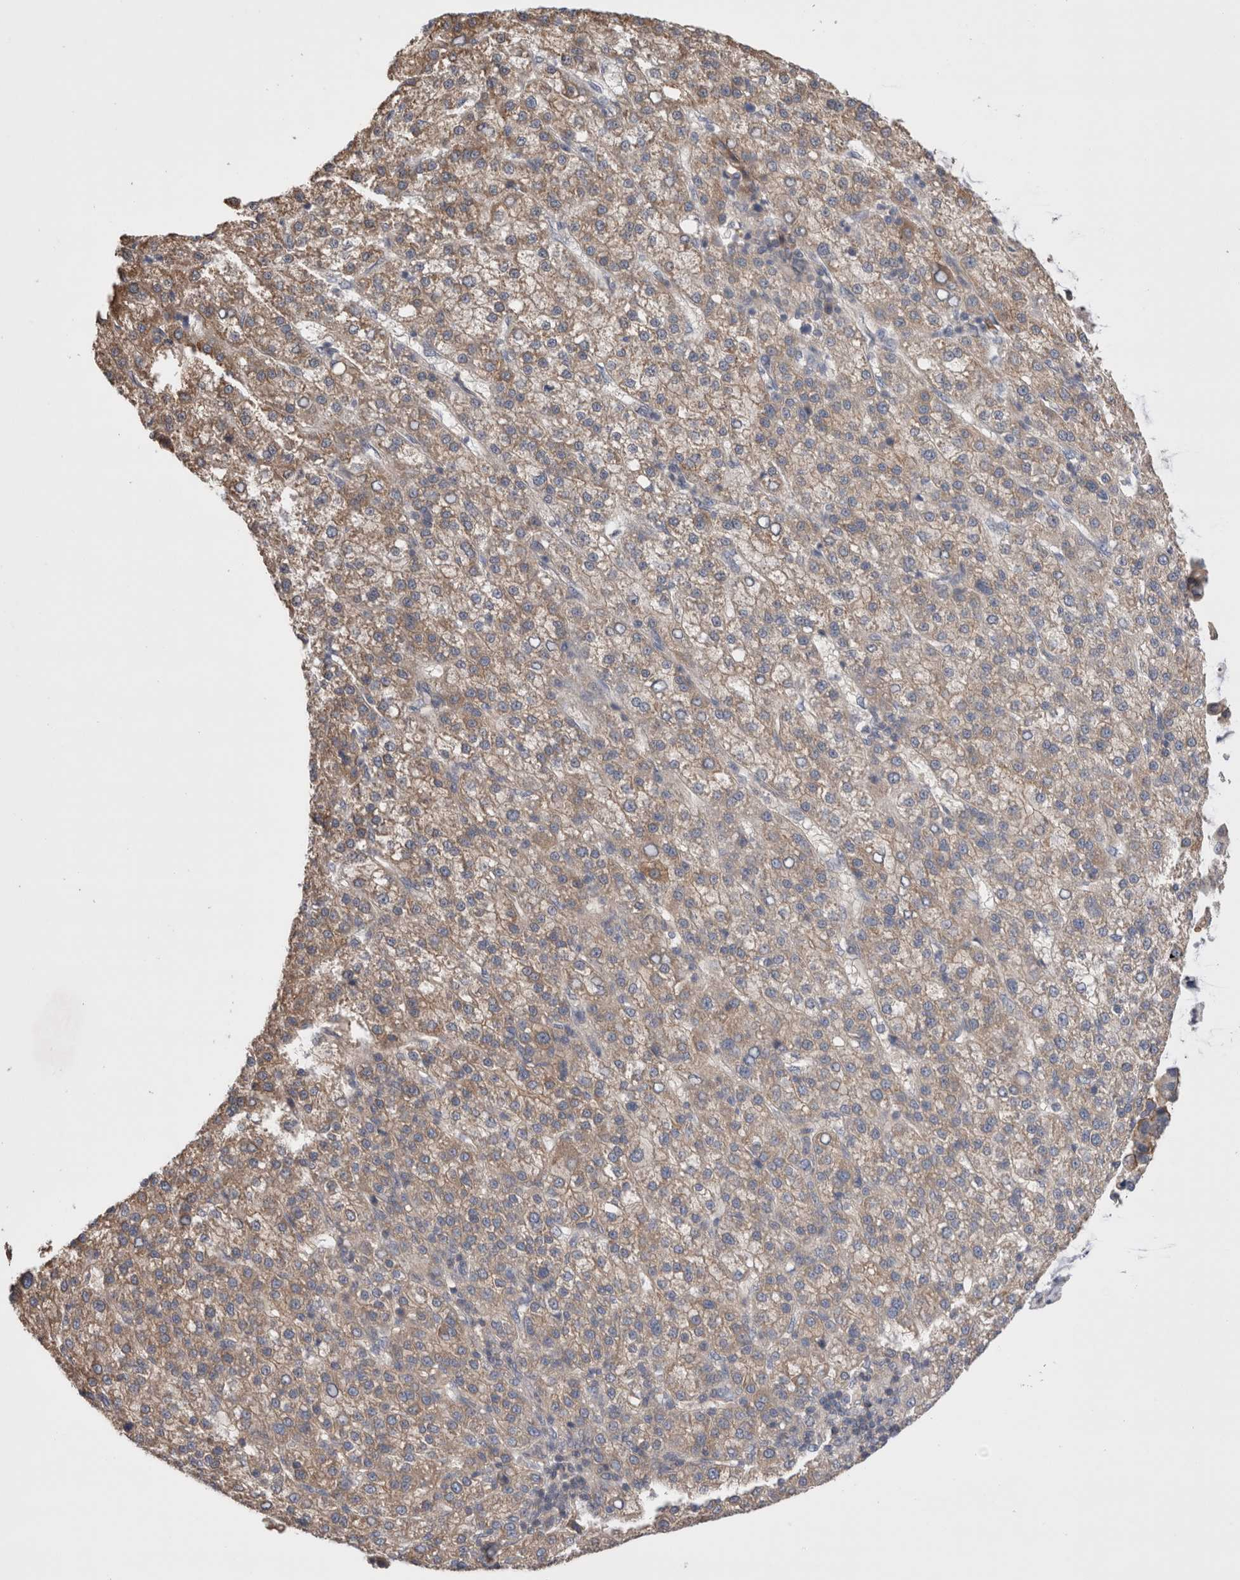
{"staining": {"intensity": "weak", "quantity": ">75%", "location": "cytoplasmic/membranous"}, "tissue": "liver cancer", "cell_type": "Tumor cells", "image_type": "cancer", "snomed": [{"axis": "morphology", "description": "Carcinoma, Hepatocellular, NOS"}, {"axis": "topography", "description": "Liver"}], "caption": "IHC of human liver hepatocellular carcinoma displays low levels of weak cytoplasmic/membranous expression in about >75% of tumor cells.", "gene": "OTOR", "patient": {"sex": "female", "age": 58}}